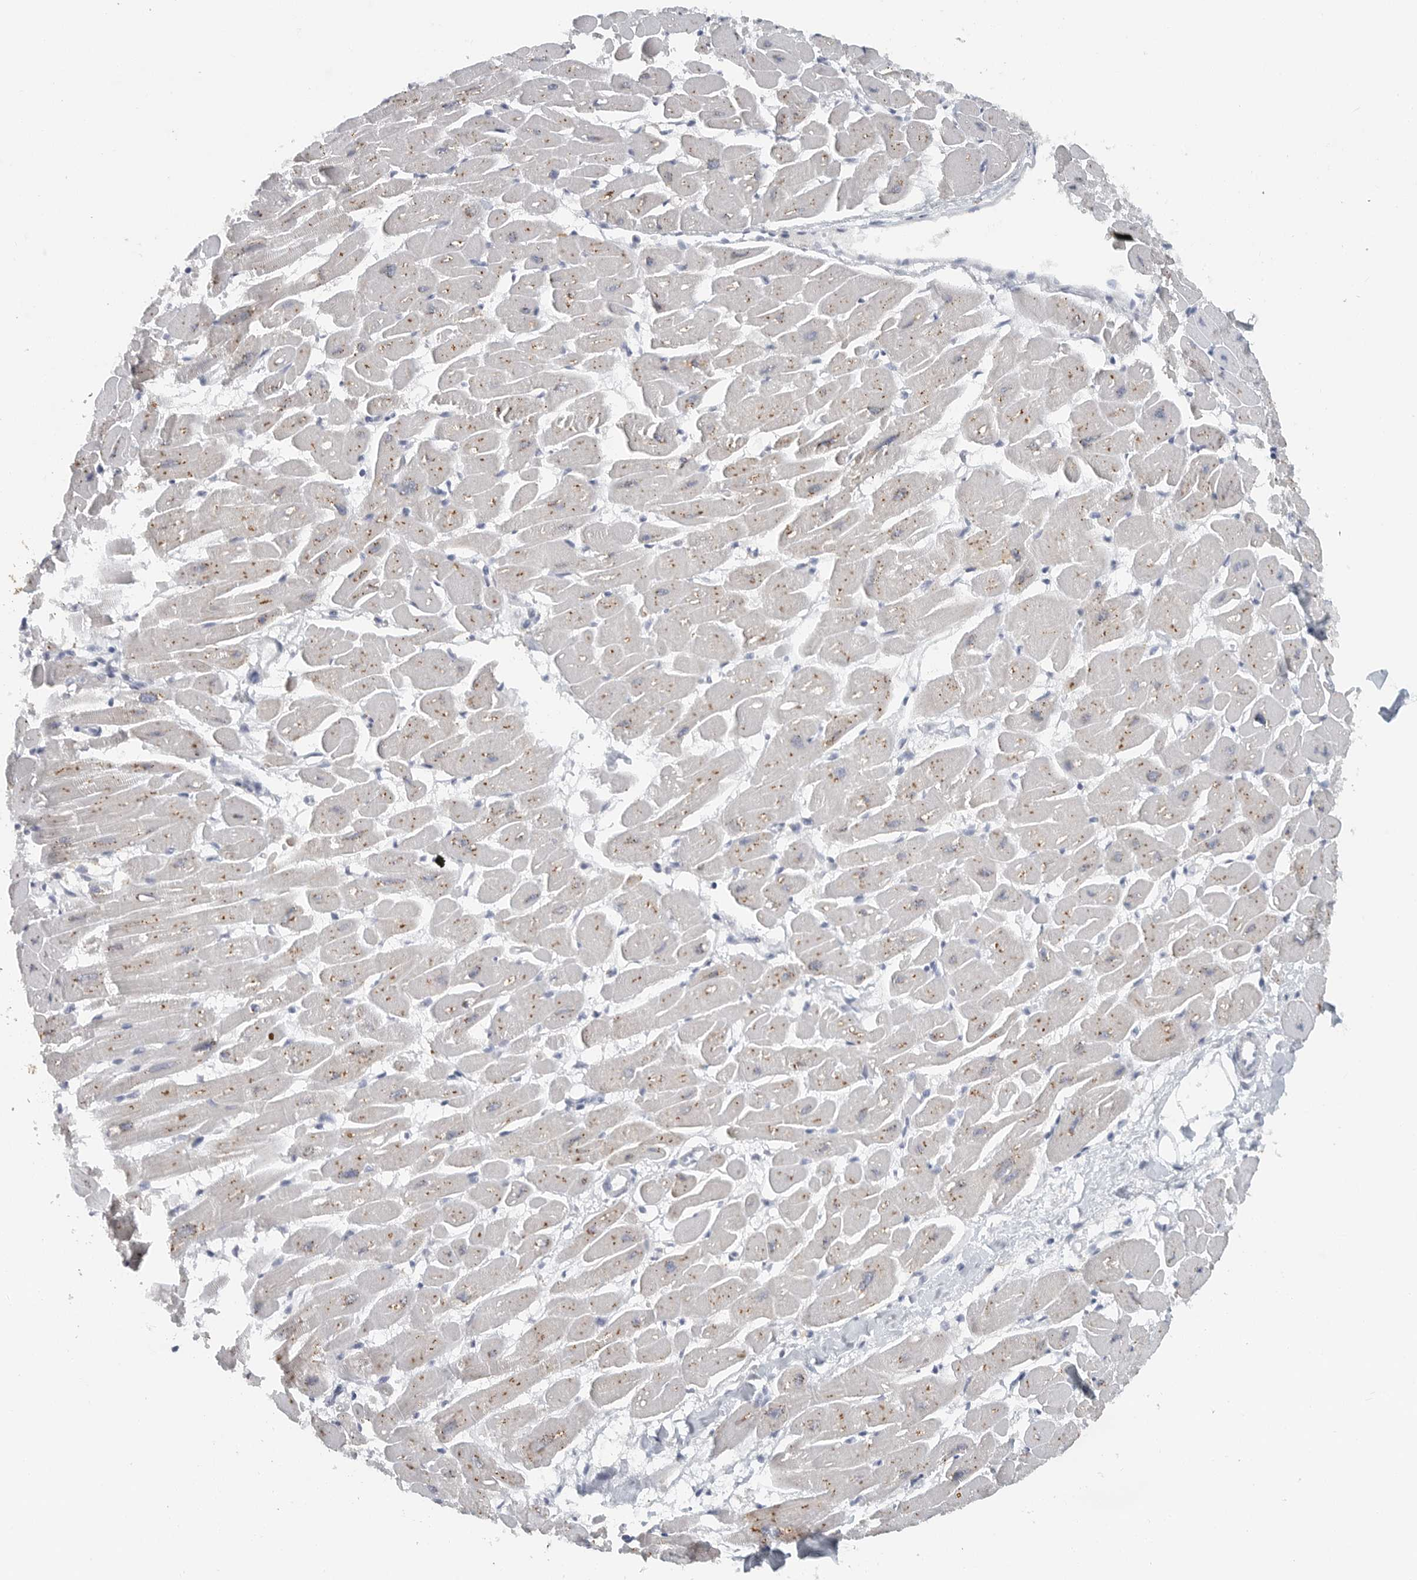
{"staining": {"intensity": "strong", "quantity": "<25%", "location": "cytoplasmic/membranous"}, "tissue": "heart muscle", "cell_type": "Cardiomyocytes", "image_type": "normal", "snomed": [{"axis": "morphology", "description": "Normal tissue, NOS"}, {"axis": "topography", "description": "Heart"}], "caption": "Protein staining reveals strong cytoplasmic/membranous expression in about <25% of cardiomyocytes in unremarkable heart muscle. (DAB (3,3'-diaminobenzidine) IHC with brightfield microscopy, high magnification).", "gene": "PAM", "patient": {"sex": "female", "age": 54}}